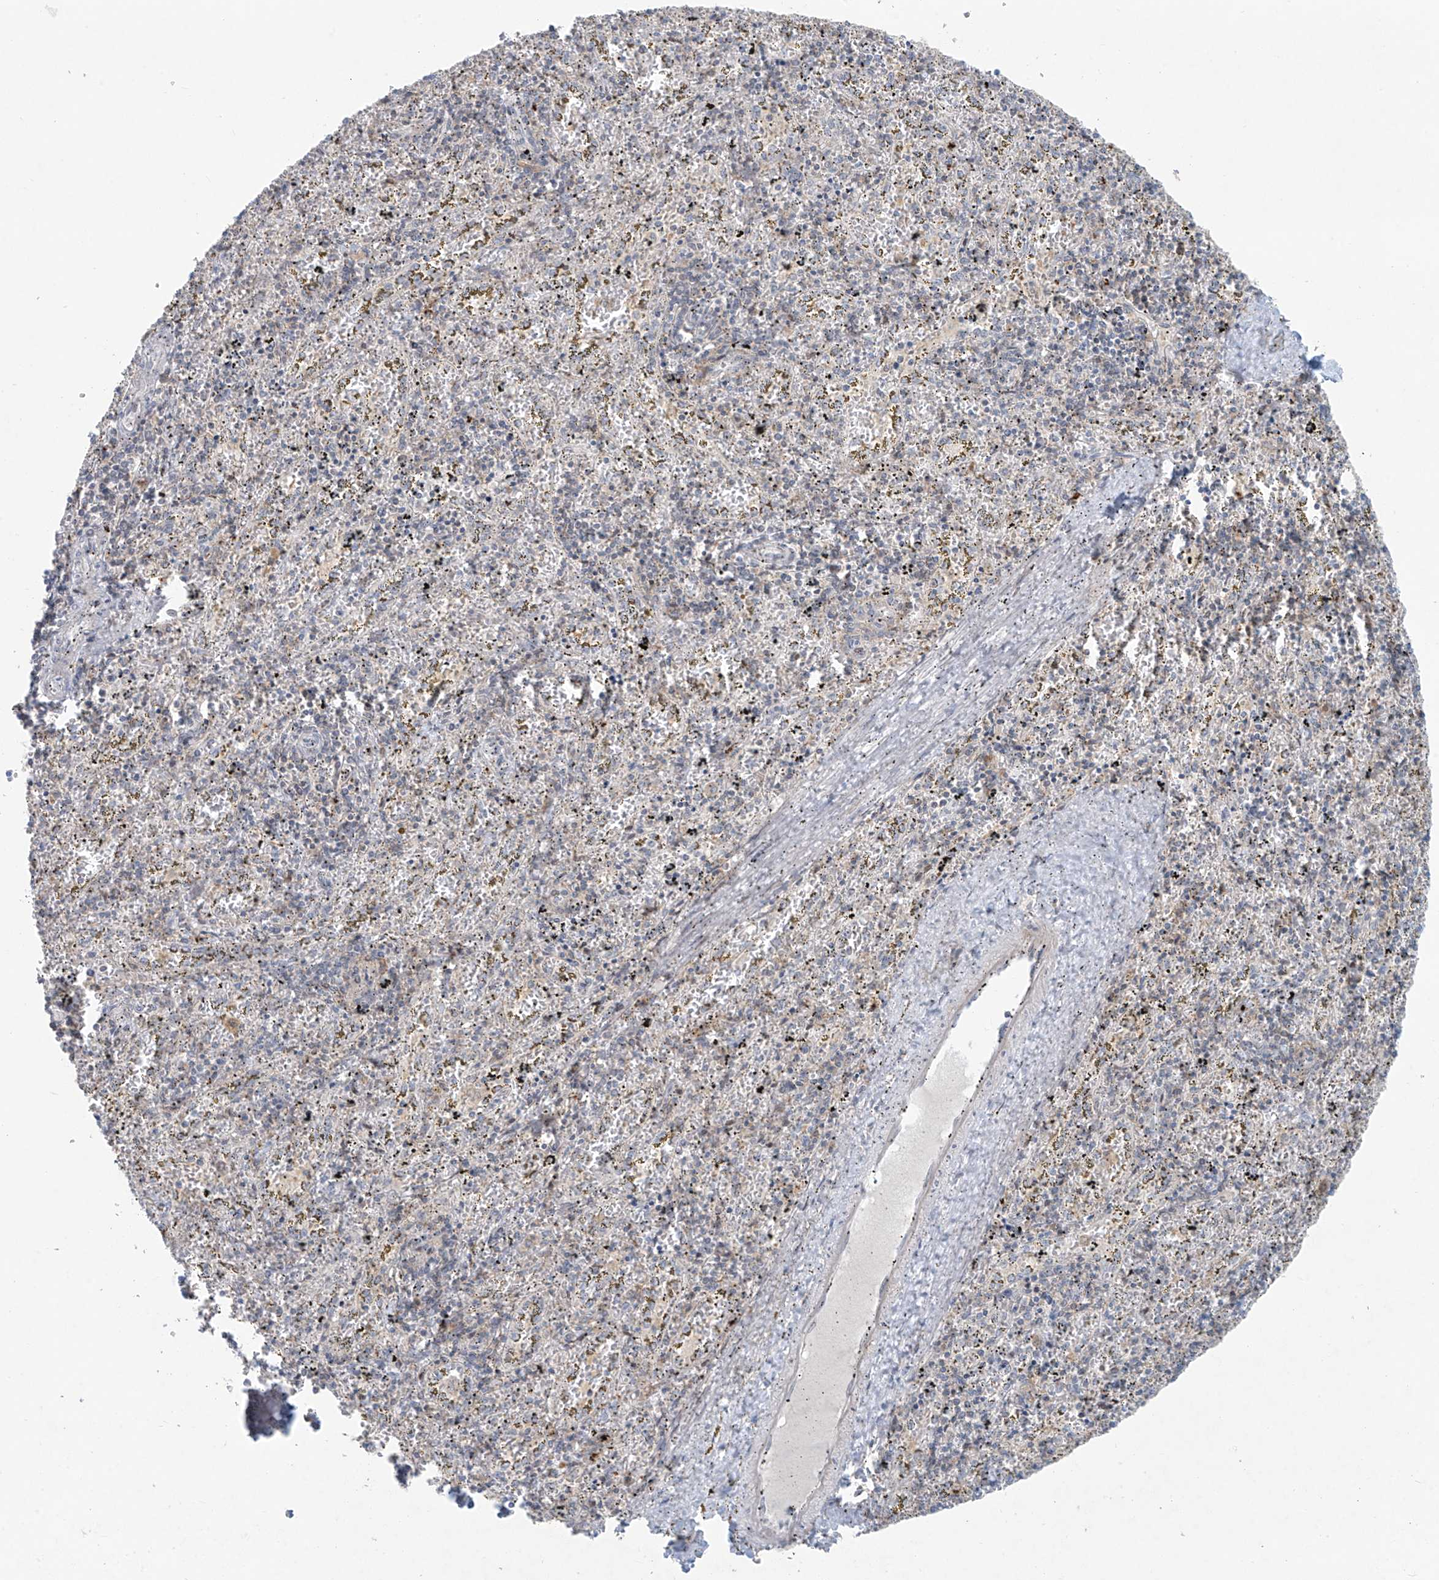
{"staining": {"intensity": "weak", "quantity": "<25%", "location": "cytoplasmic/membranous"}, "tissue": "spleen", "cell_type": "Cells in red pulp", "image_type": "normal", "snomed": [{"axis": "morphology", "description": "Normal tissue, NOS"}, {"axis": "topography", "description": "Spleen"}], "caption": "IHC photomicrograph of benign spleen: spleen stained with DAB shows no significant protein positivity in cells in red pulp. (Stains: DAB (3,3'-diaminobenzidine) IHC with hematoxylin counter stain, Microscopy: brightfield microscopy at high magnification).", "gene": "PPAT", "patient": {"sex": "male", "age": 11}}